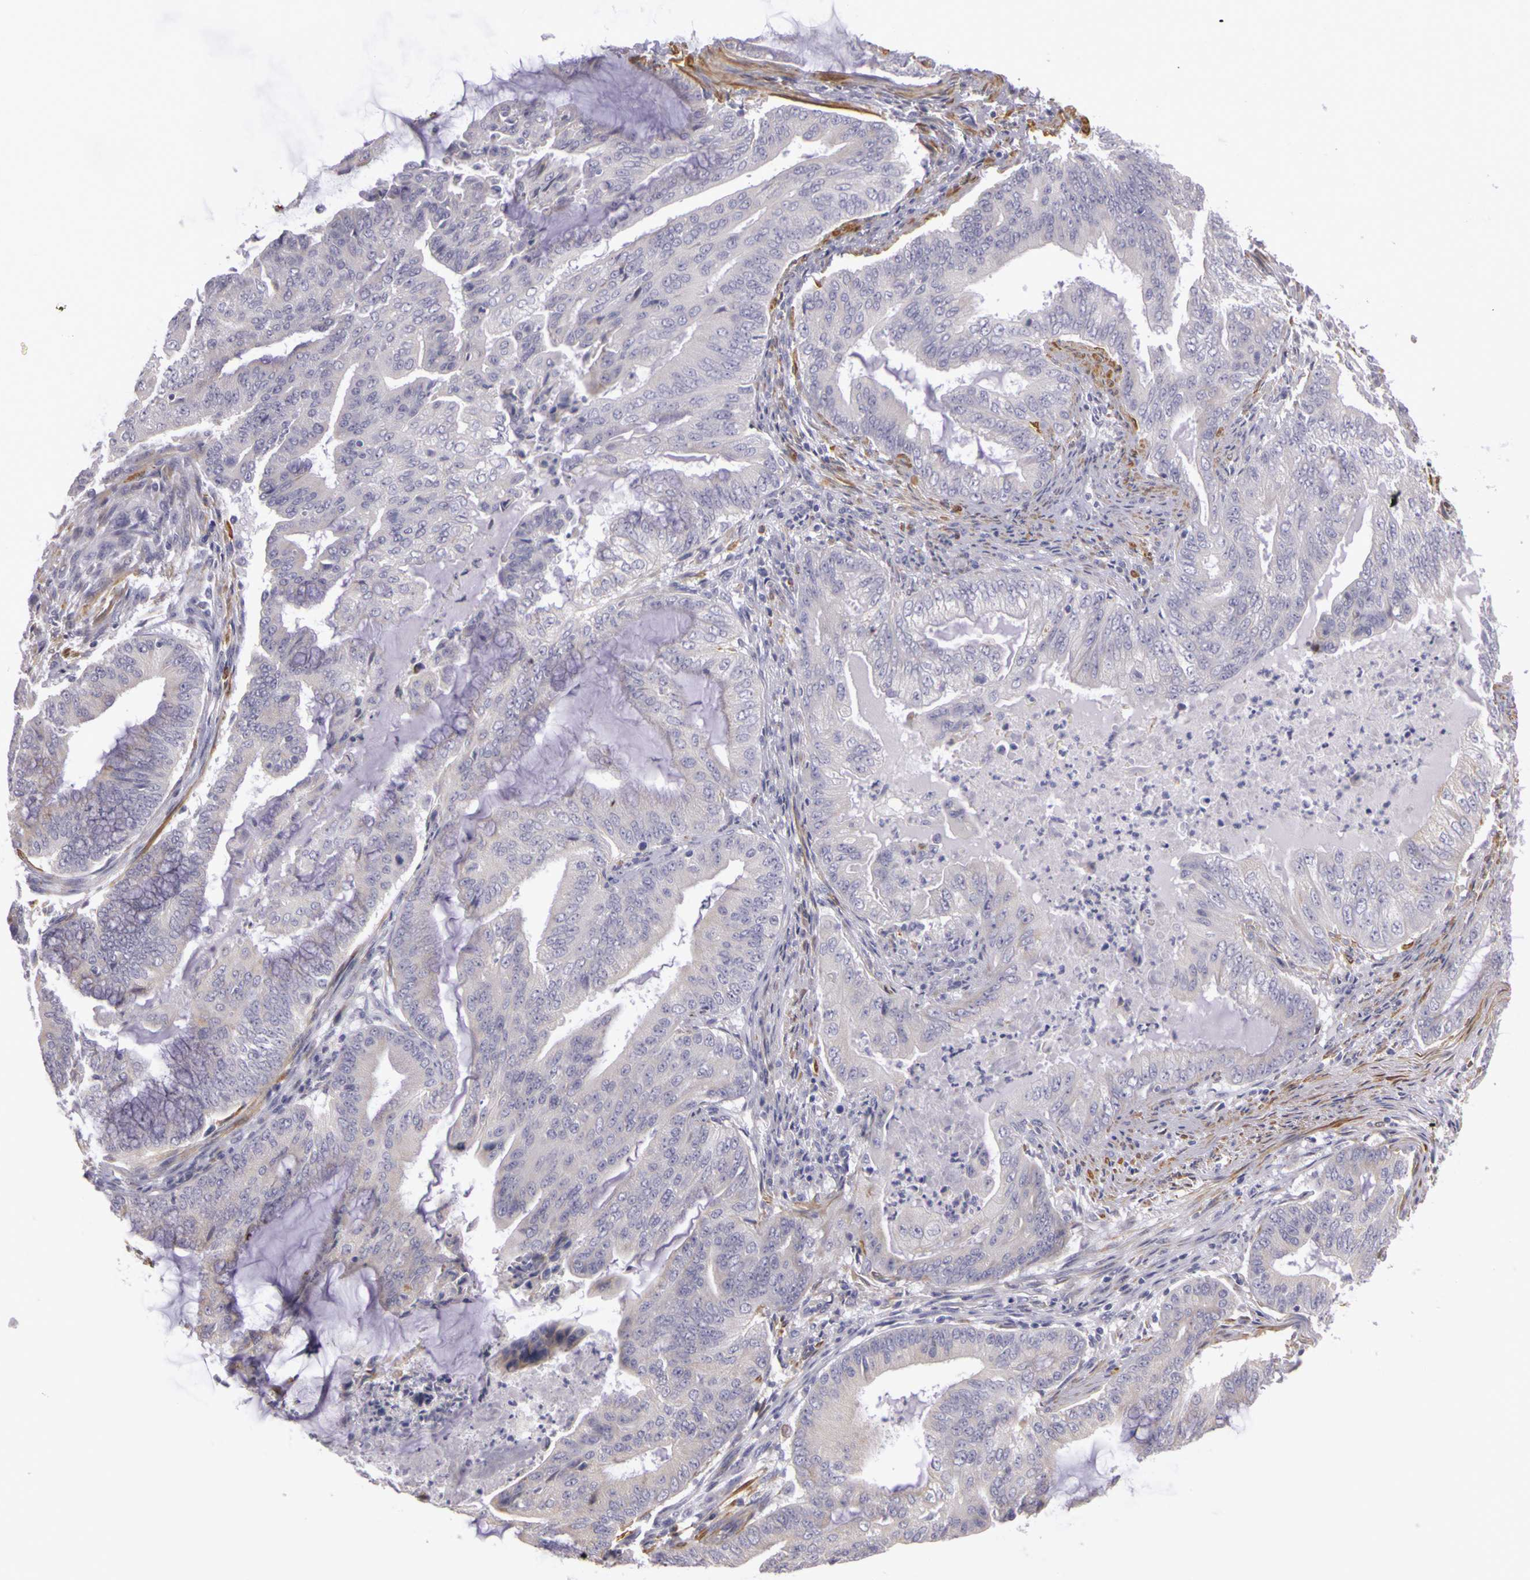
{"staining": {"intensity": "negative", "quantity": "none", "location": "none"}, "tissue": "endometrial cancer", "cell_type": "Tumor cells", "image_type": "cancer", "snomed": [{"axis": "morphology", "description": "Adenocarcinoma, NOS"}, {"axis": "topography", "description": "Endometrium"}], "caption": "A histopathology image of endometrial adenocarcinoma stained for a protein shows no brown staining in tumor cells. (Brightfield microscopy of DAB (3,3'-diaminobenzidine) immunohistochemistry at high magnification).", "gene": "CNTN2", "patient": {"sex": "female", "age": 63}}